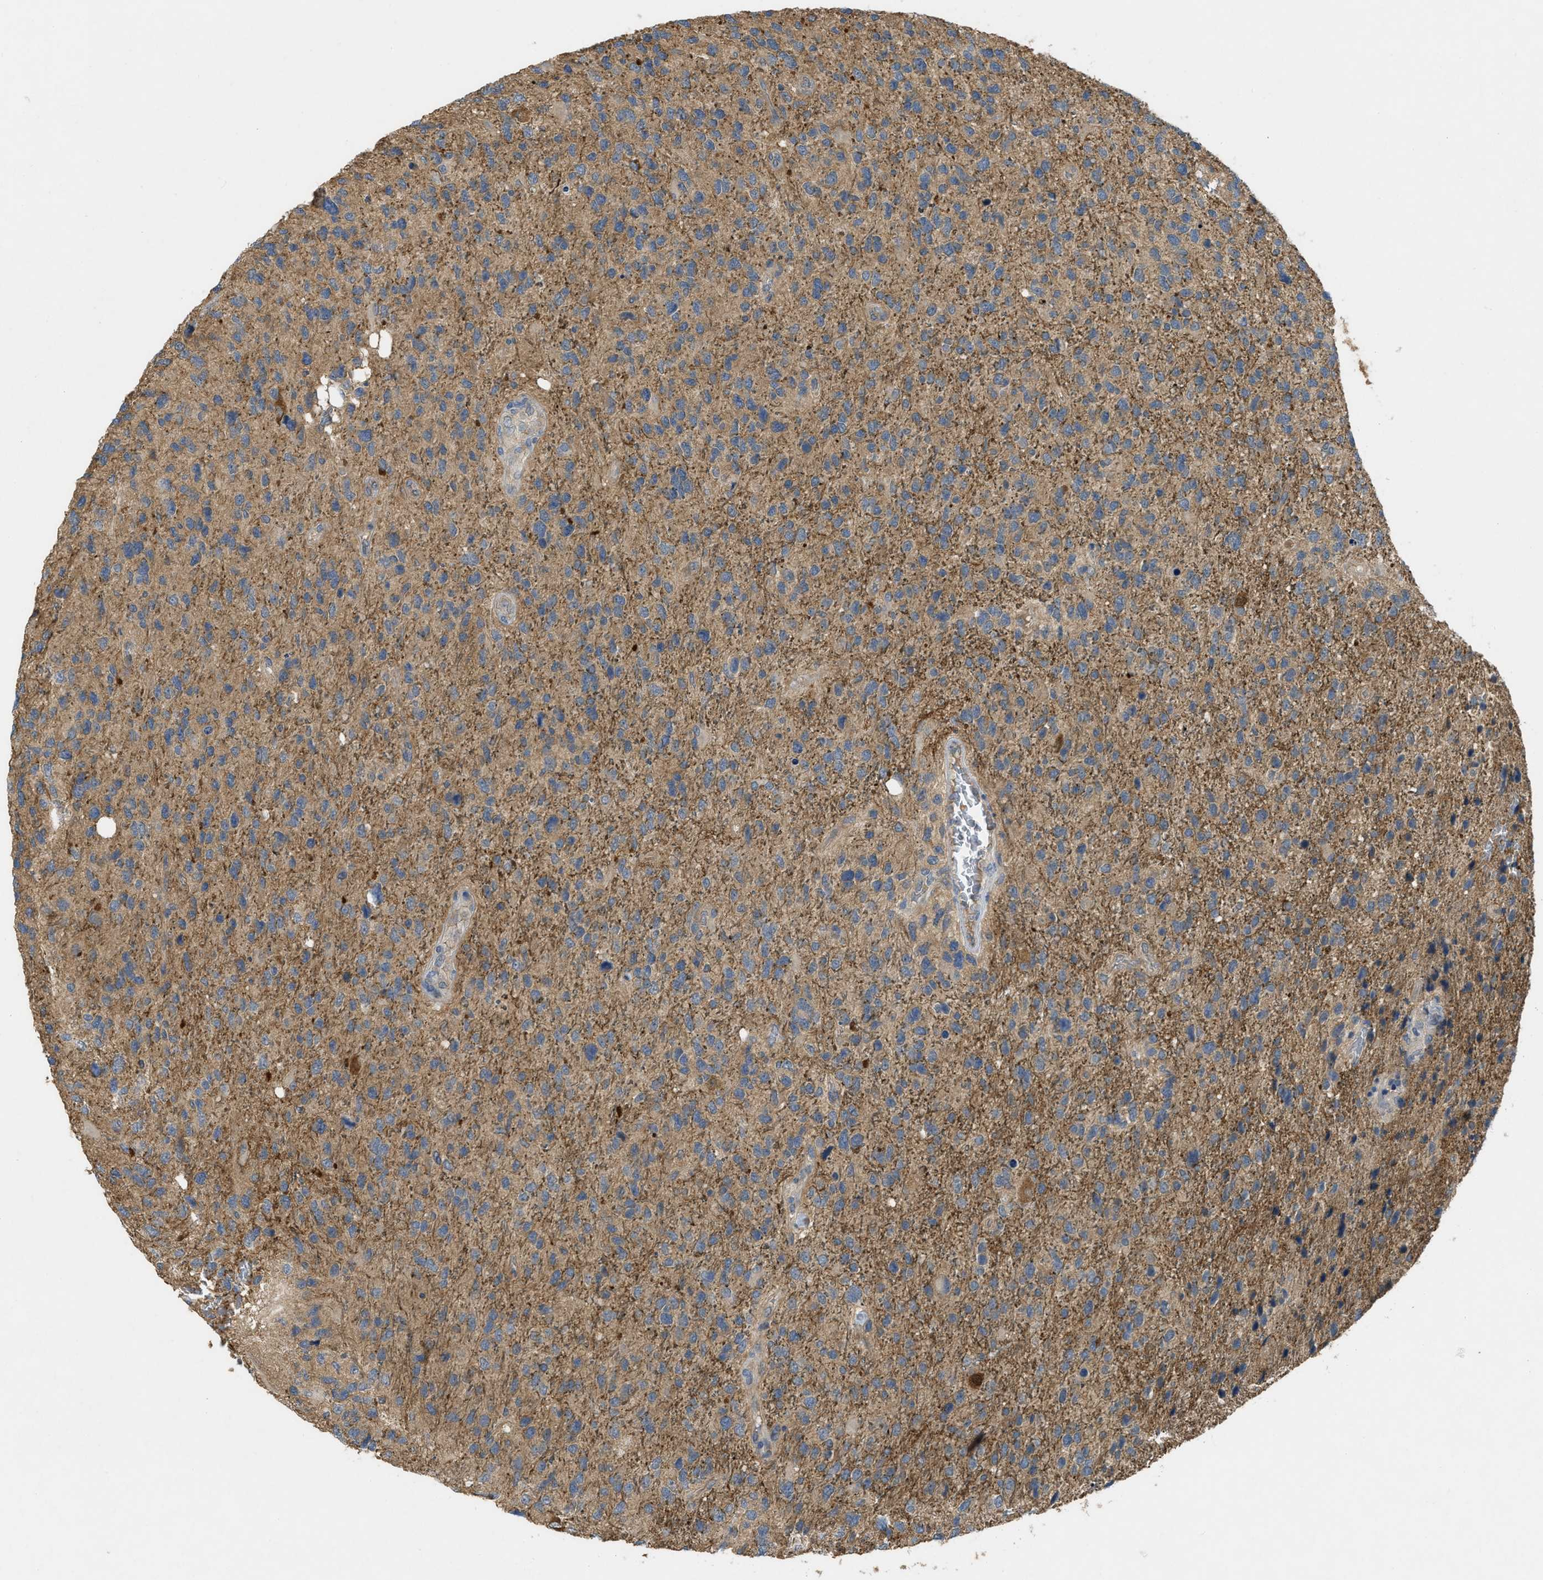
{"staining": {"intensity": "weak", "quantity": ">75%", "location": "cytoplasmic/membranous"}, "tissue": "glioma", "cell_type": "Tumor cells", "image_type": "cancer", "snomed": [{"axis": "morphology", "description": "Glioma, malignant, High grade"}, {"axis": "topography", "description": "Brain"}], "caption": "Immunohistochemical staining of human glioma displays weak cytoplasmic/membranous protein positivity in about >75% of tumor cells.", "gene": "PPP3CA", "patient": {"sex": "female", "age": 58}}